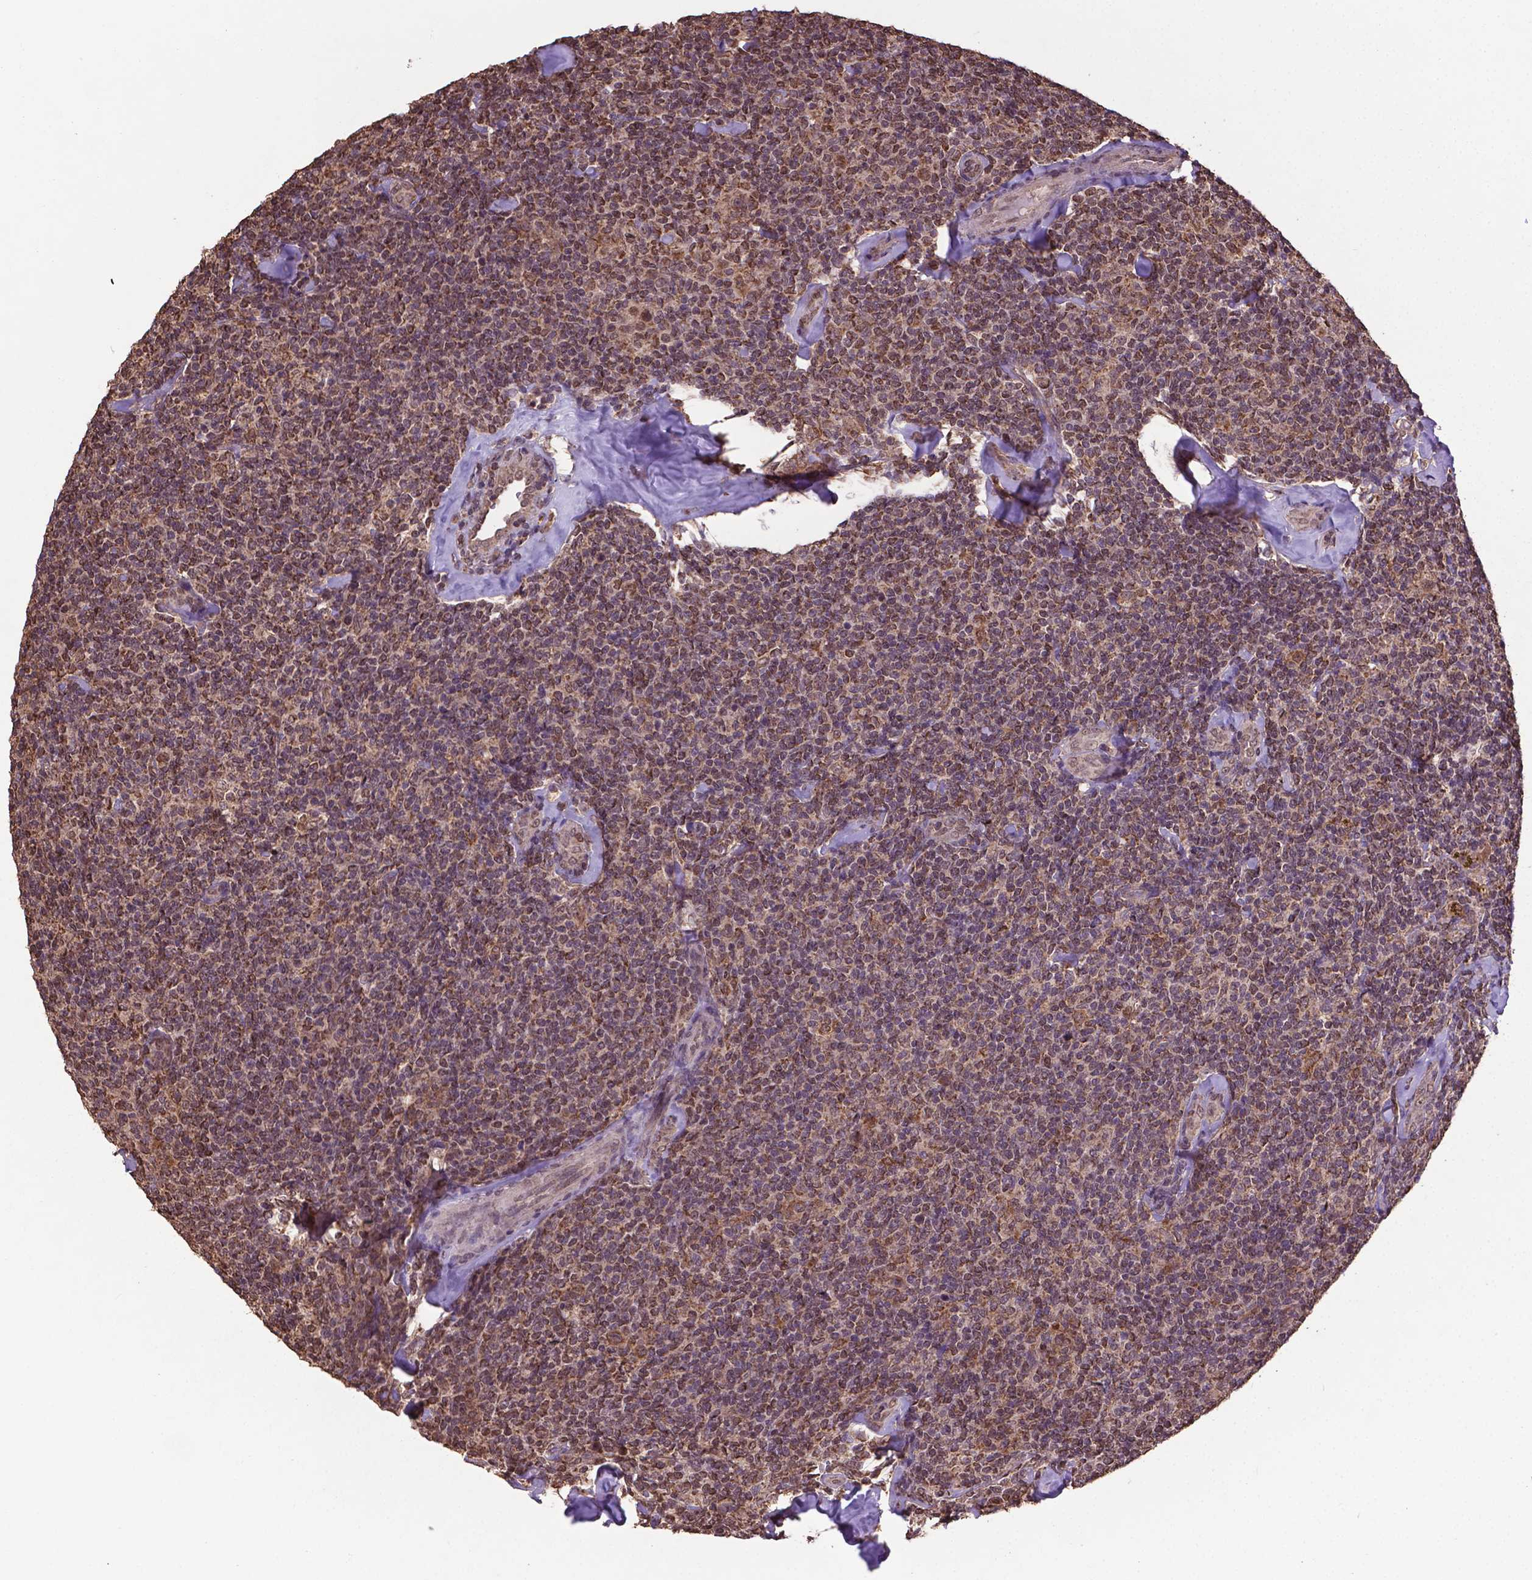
{"staining": {"intensity": "moderate", "quantity": ">75%", "location": "cytoplasmic/membranous,nuclear"}, "tissue": "lymphoma", "cell_type": "Tumor cells", "image_type": "cancer", "snomed": [{"axis": "morphology", "description": "Malignant lymphoma, non-Hodgkin's type, Low grade"}, {"axis": "topography", "description": "Lymph node"}], "caption": "Tumor cells reveal medium levels of moderate cytoplasmic/membranous and nuclear expression in approximately >75% of cells in low-grade malignant lymphoma, non-Hodgkin's type.", "gene": "DCAF1", "patient": {"sex": "female", "age": 56}}